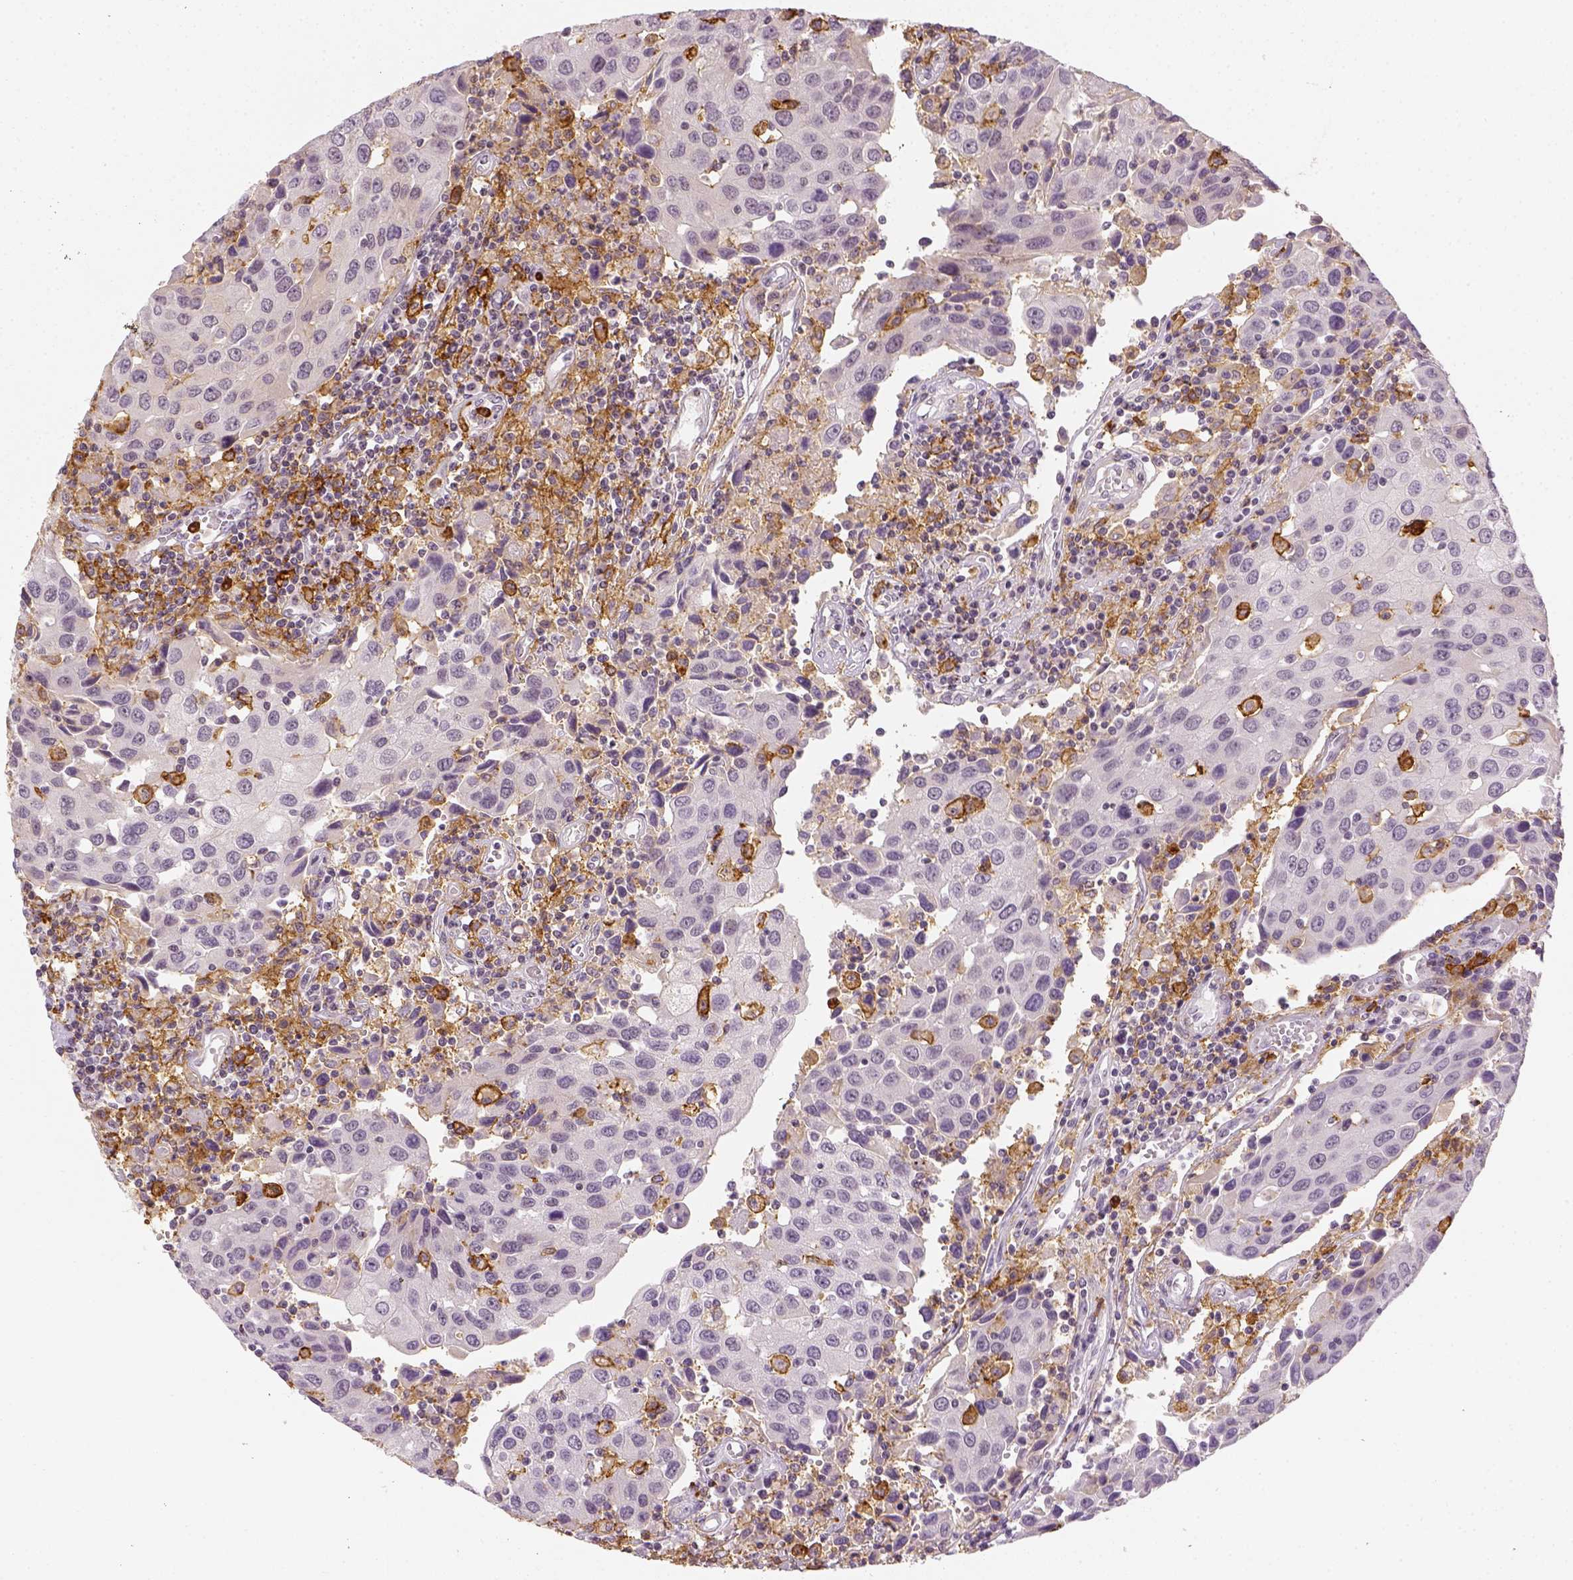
{"staining": {"intensity": "negative", "quantity": "none", "location": "none"}, "tissue": "urothelial cancer", "cell_type": "Tumor cells", "image_type": "cancer", "snomed": [{"axis": "morphology", "description": "Urothelial carcinoma, High grade"}, {"axis": "topography", "description": "Urinary bladder"}], "caption": "This is an immunohistochemistry (IHC) micrograph of urothelial cancer. There is no positivity in tumor cells.", "gene": "CD14", "patient": {"sex": "female", "age": 85}}